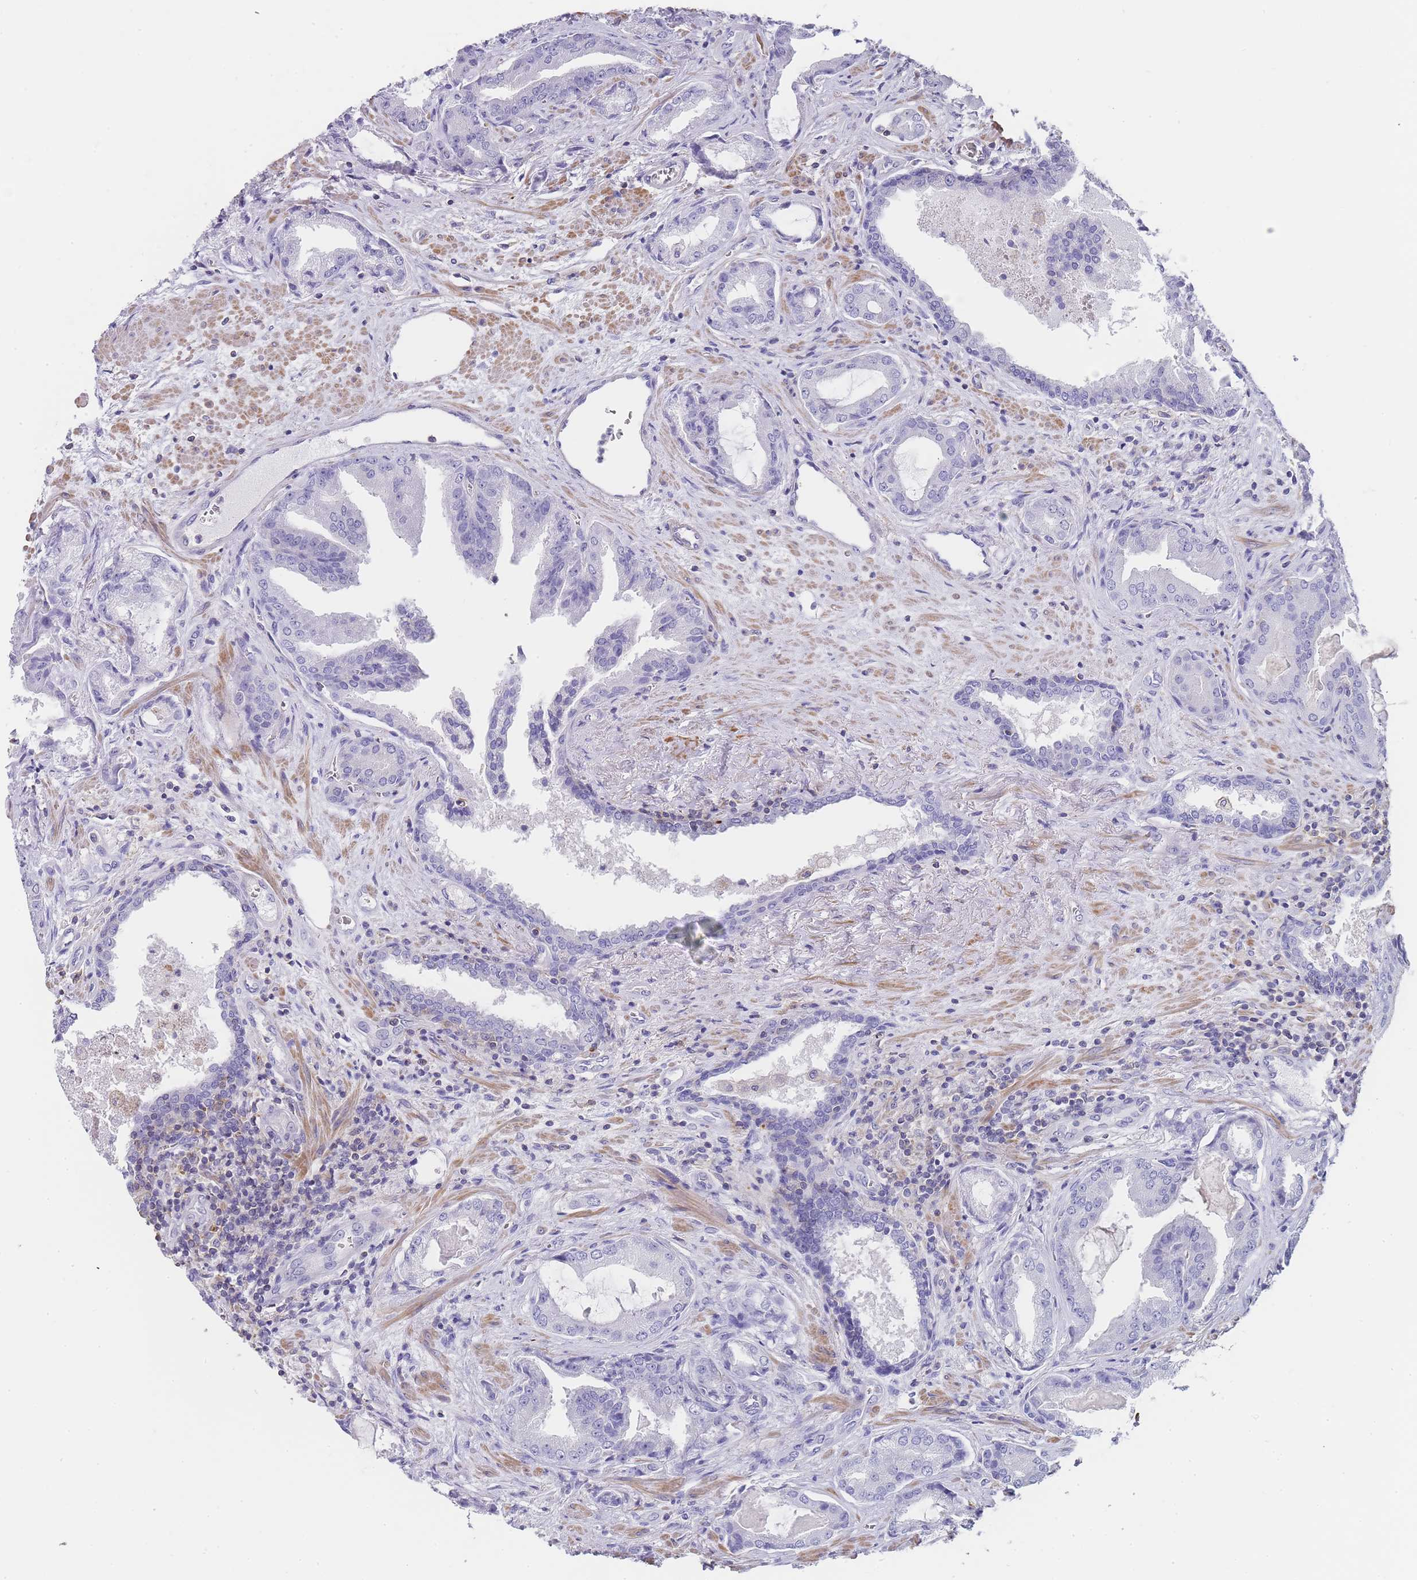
{"staining": {"intensity": "negative", "quantity": "none", "location": "none"}, "tissue": "prostate cancer", "cell_type": "Tumor cells", "image_type": "cancer", "snomed": [{"axis": "morphology", "description": "Adenocarcinoma, High grade"}, {"axis": "topography", "description": "Prostate"}], "caption": "Tumor cells are negative for protein expression in human prostate cancer (adenocarcinoma (high-grade)).", "gene": "NOP14", "patient": {"sex": "male", "age": 68}}